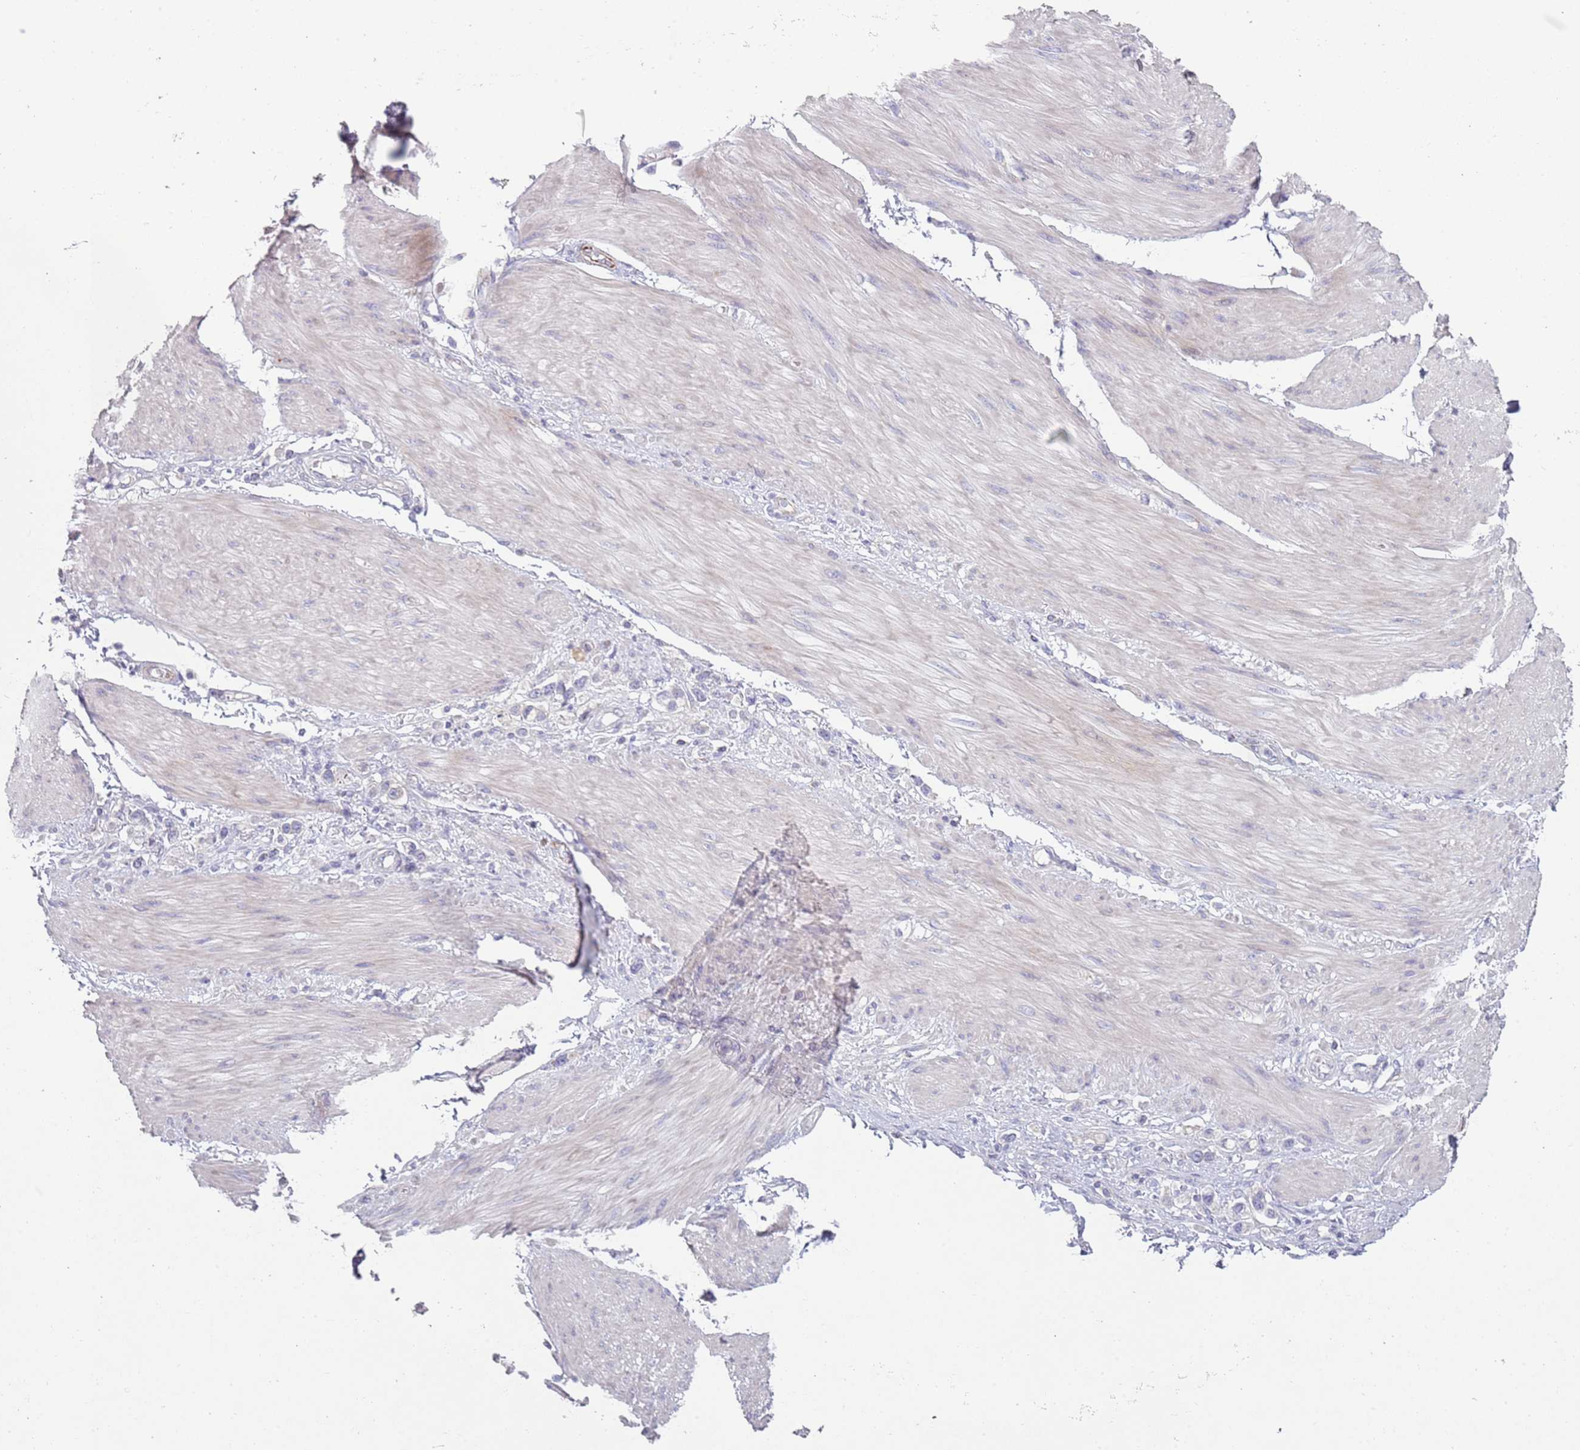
{"staining": {"intensity": "negative", "quantity": "none", "location": "none"}, "tissue": "stomach cancer", "cell_type": "Tumor cells", "image_type": "cancer", "snomed": [{"axis": "morphology", "description": "Adenocarcinoma, NOS"}, {"axis": "topography", "description": "Stomach"}], "caption": "A high-resolution photomicrograph shows IHC staining of adenocarcinoma (stomach), which shows no significant positivity in tumor cells.", "gene": "ZNF583", "patient": {"sex": "female", "age": 65}}